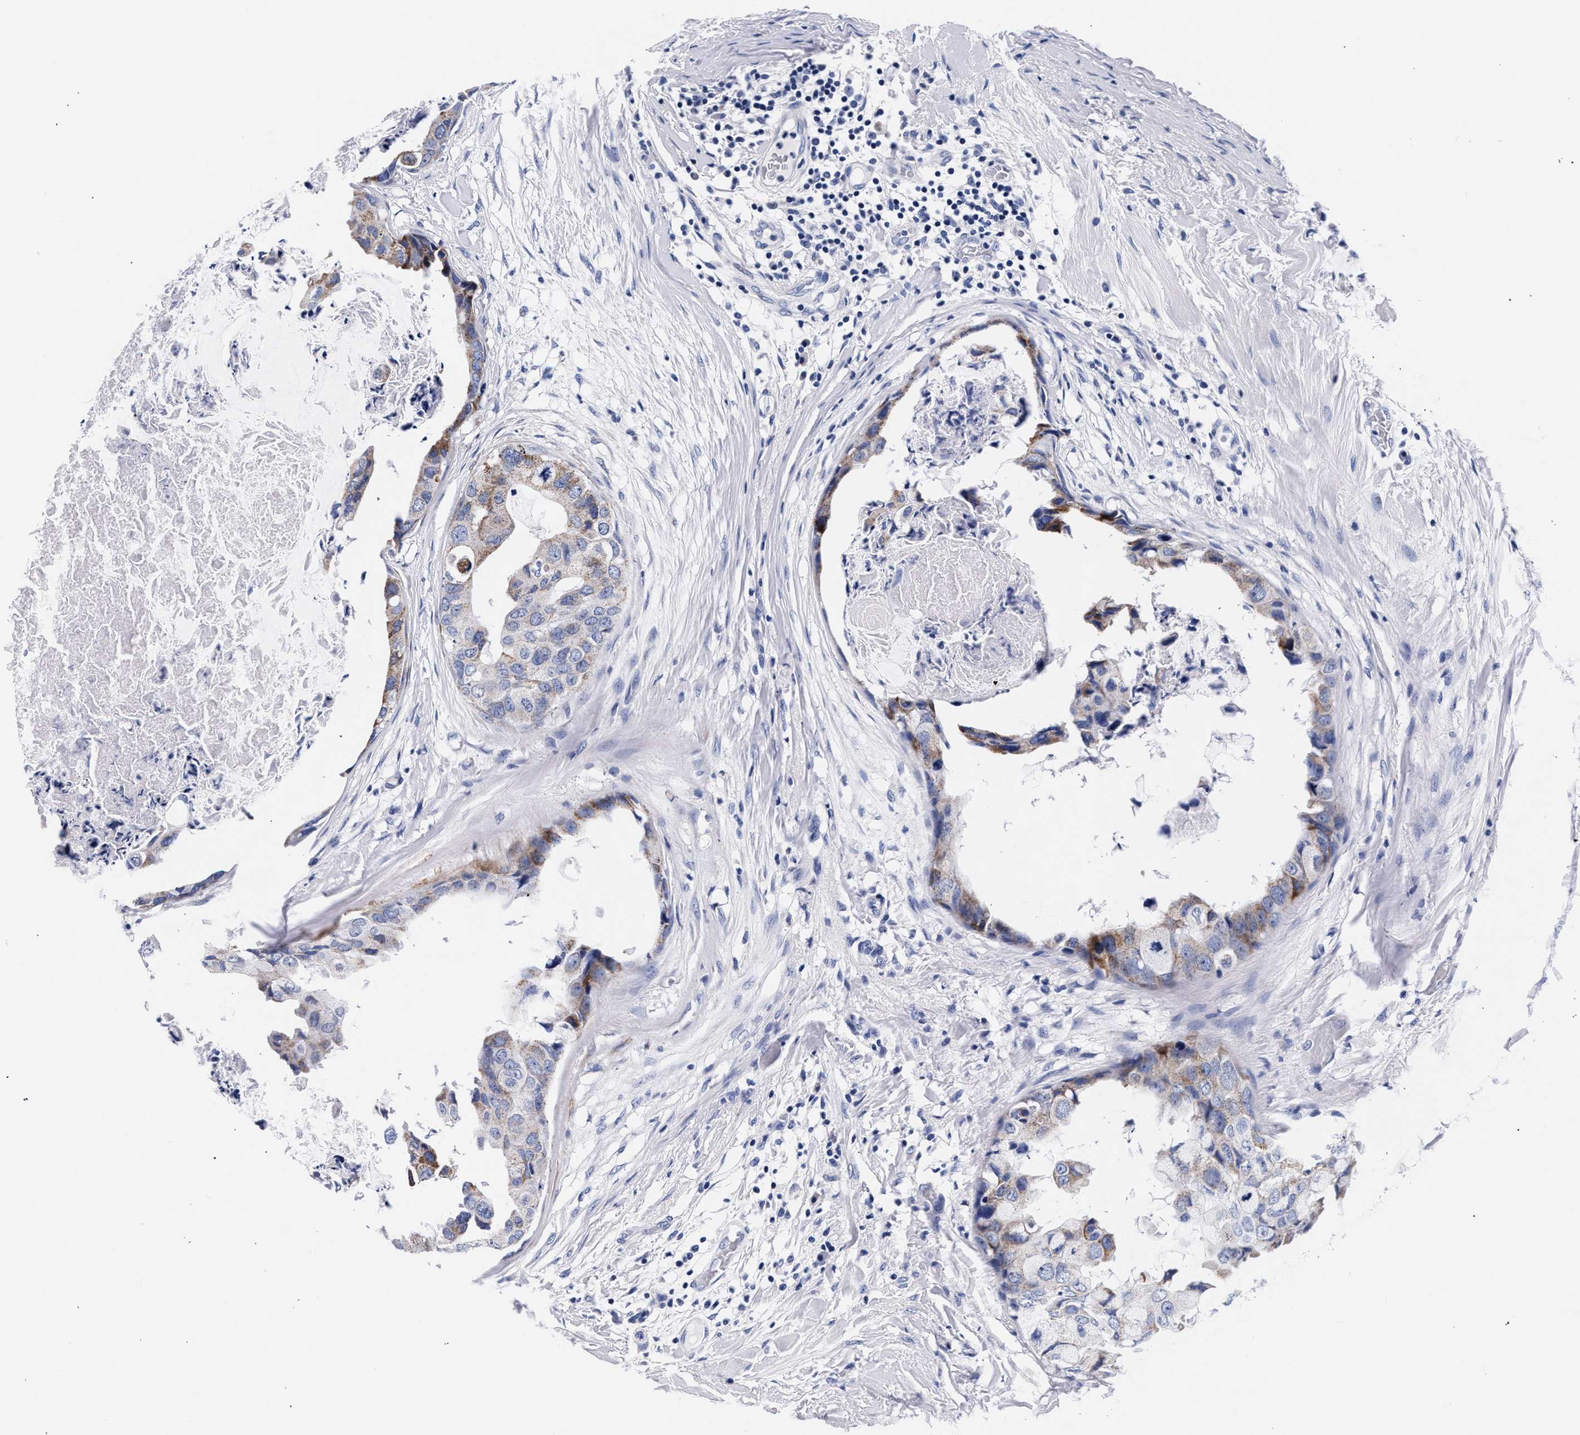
{"staining": {"intensity": "moderate", "quantity": "25%-75%", "location": "cytoplasmic/membranous"}, "tissue": "breast cancer", "cell_type": "Tumor cells", "image_type": "cancer", "snomed": [{"axis": "morphology", "description": "Duct carcinoma"}, {"axis": "topography", "description": "Breast"}], "caption": "Moderate cytoplasmic/membranous protein staining is seen in about 25%-75% of tumor cells in breast intraductal carcinoma. Using DAB (3,3'-diaminobenzidine) (brown) and hematoxylin (blue) stains, captured at high magnification using brightfield microscopy.", "gene": "RAB3B", "patient": {"sex": "female", "age": 40}}